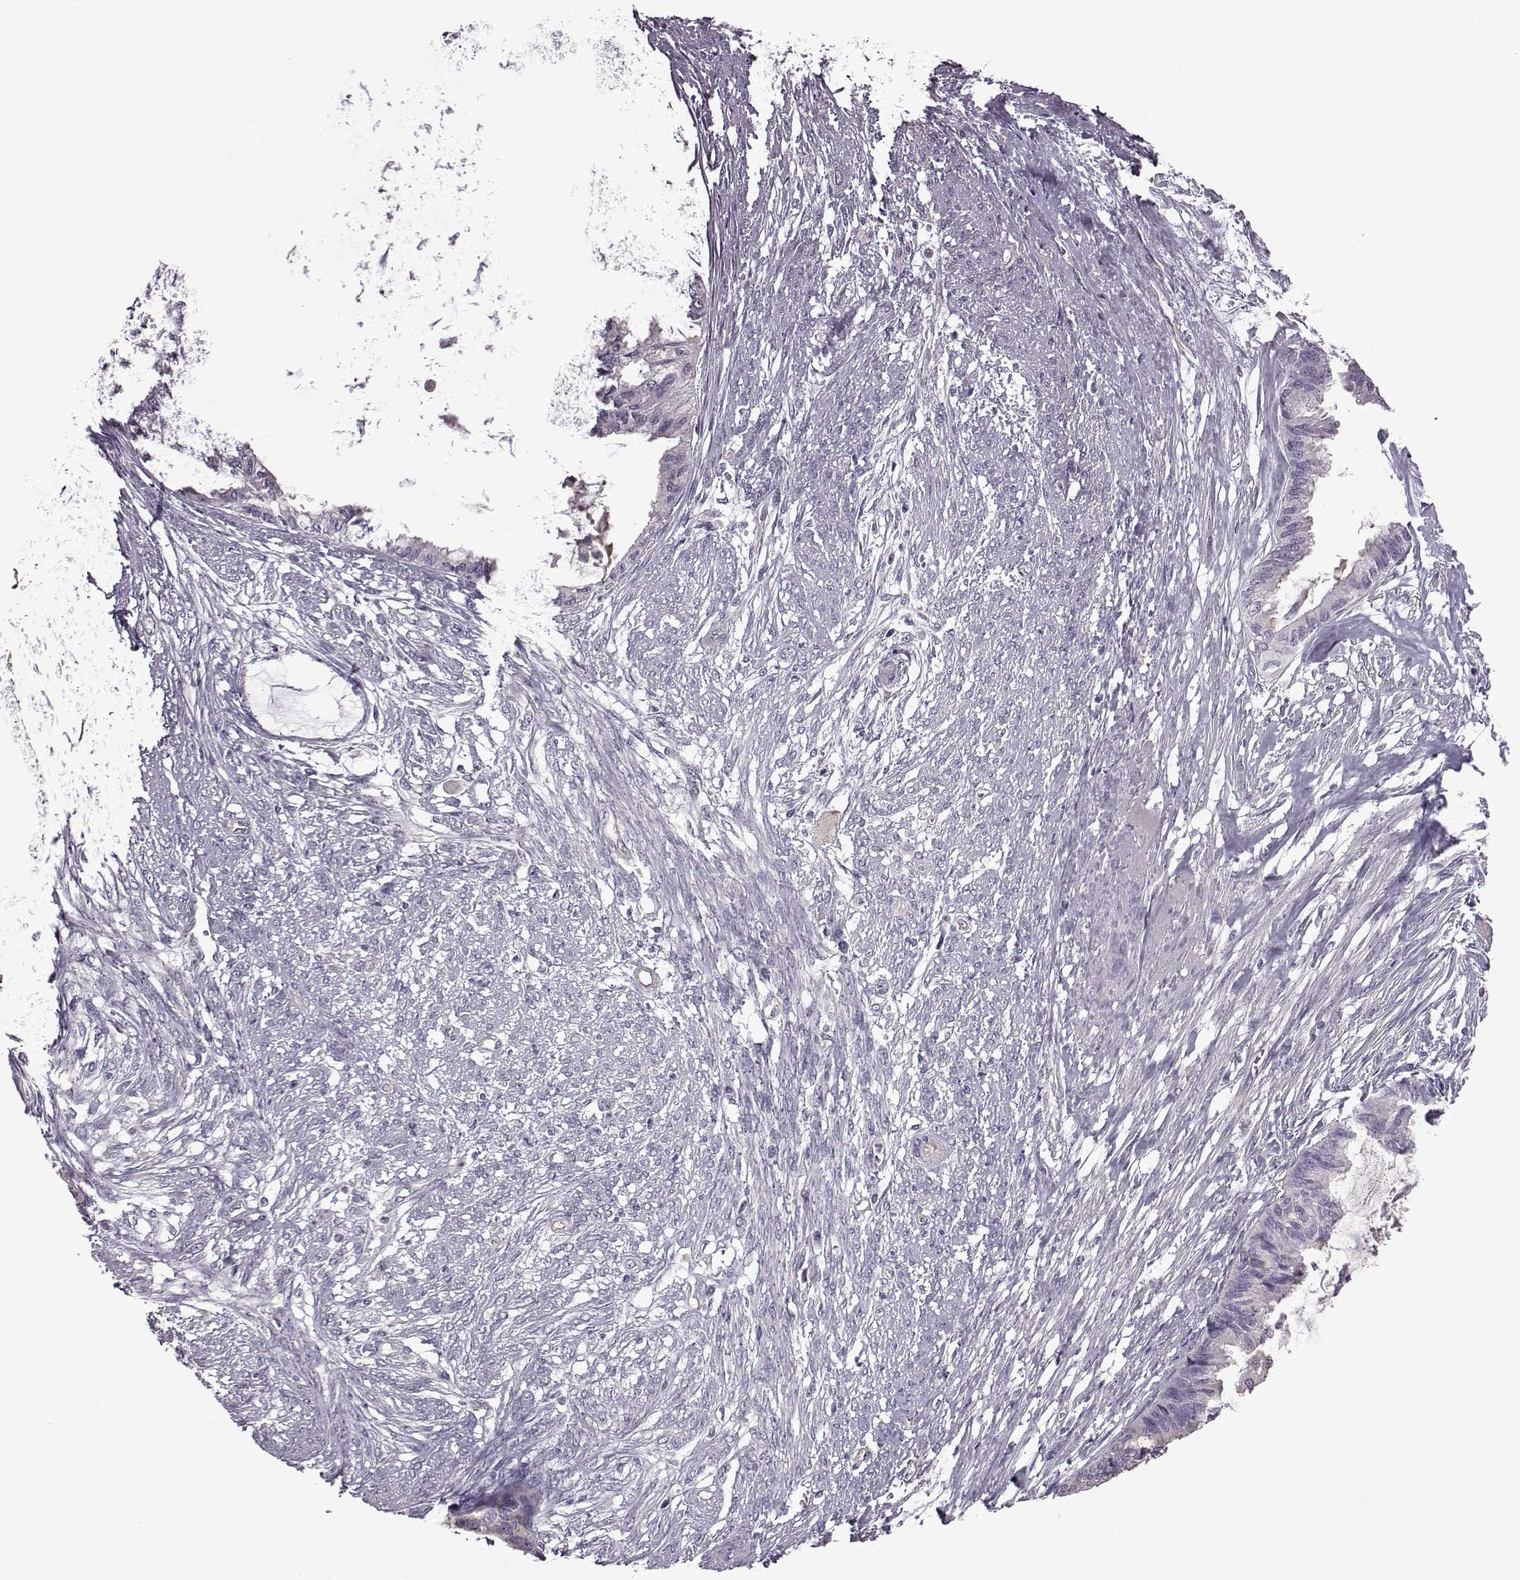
{"staining": {"intensity": "negative", "quantity": "none", "location": "none"}, "tissue": "endometrial cancer", "cell_type": "Tumor cells", "image_type": "cancer", "snomed": [{"axis": "morphology", "description": "Adenocarcinoma, NOS"}, {"axis": "topography", "description": "Endometrium"}], "caption": "DAB immunohistochemical staining of human endometrial cancer displays no significant positivity in tumor cells.", "gene": "EDDM3B", "patient": {"sex": "female", "age": 86}}